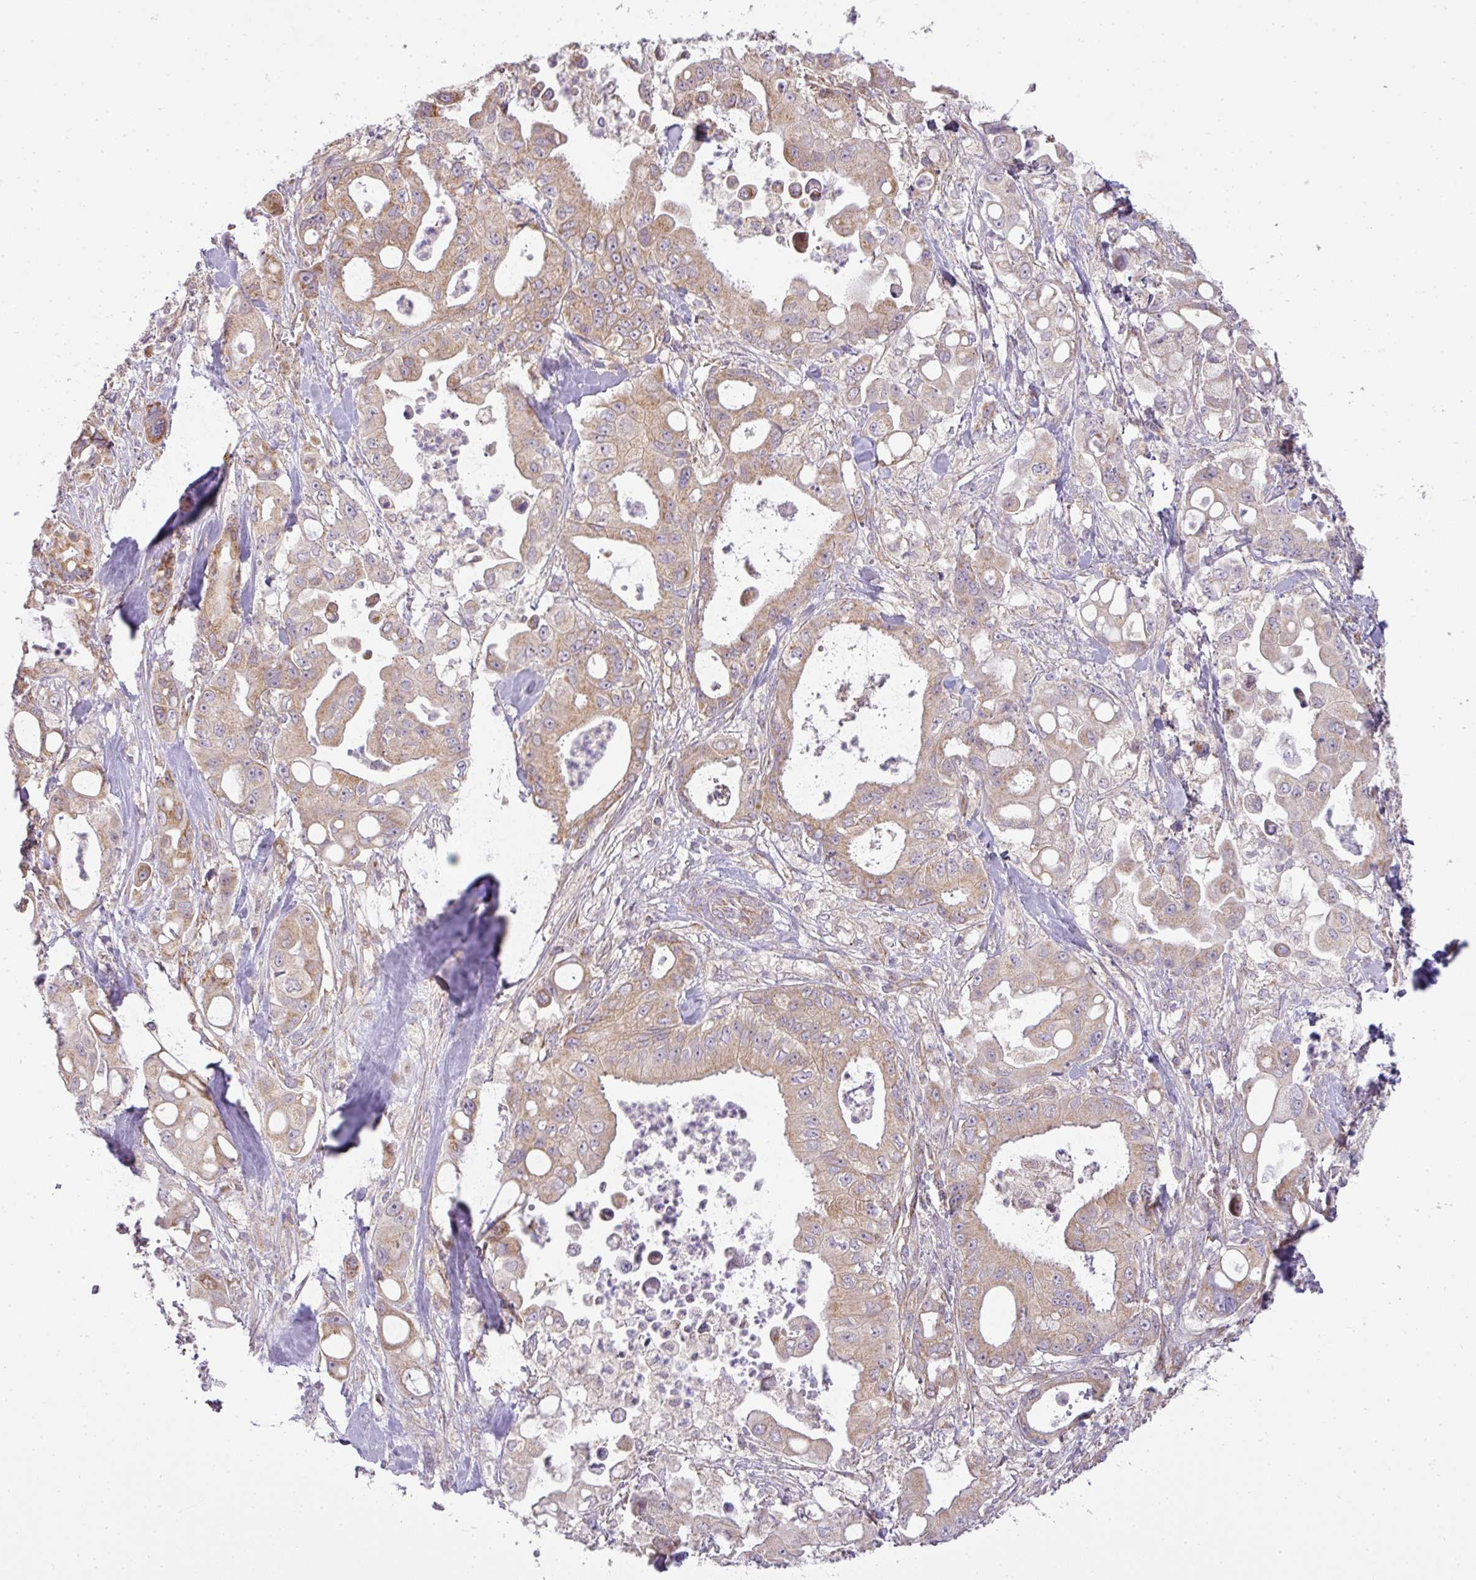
{"staining": {"intensity": "moderate", "quantity": ">75%", "location": "cytoplasmic/membranous"}, "tissue": "pancreatic cancer", "cell_type": "Tumor cells", "image_type": "cancer", "snomed": [{"axis": "morphology", "description": "Adenocarcinoma, NOS"}, {"axis": "topography", "description": "Pancreas"}], "caption": "There is medium levels of moderate cytoplasmic/membranous positivity in tumor cells of pancreatic cancer (adenocarcinoma), as demonstrated by immunohistochemical staining (brown color).", "gene": "ZNF211", "patient": {"sex": "male", "age": 68}}